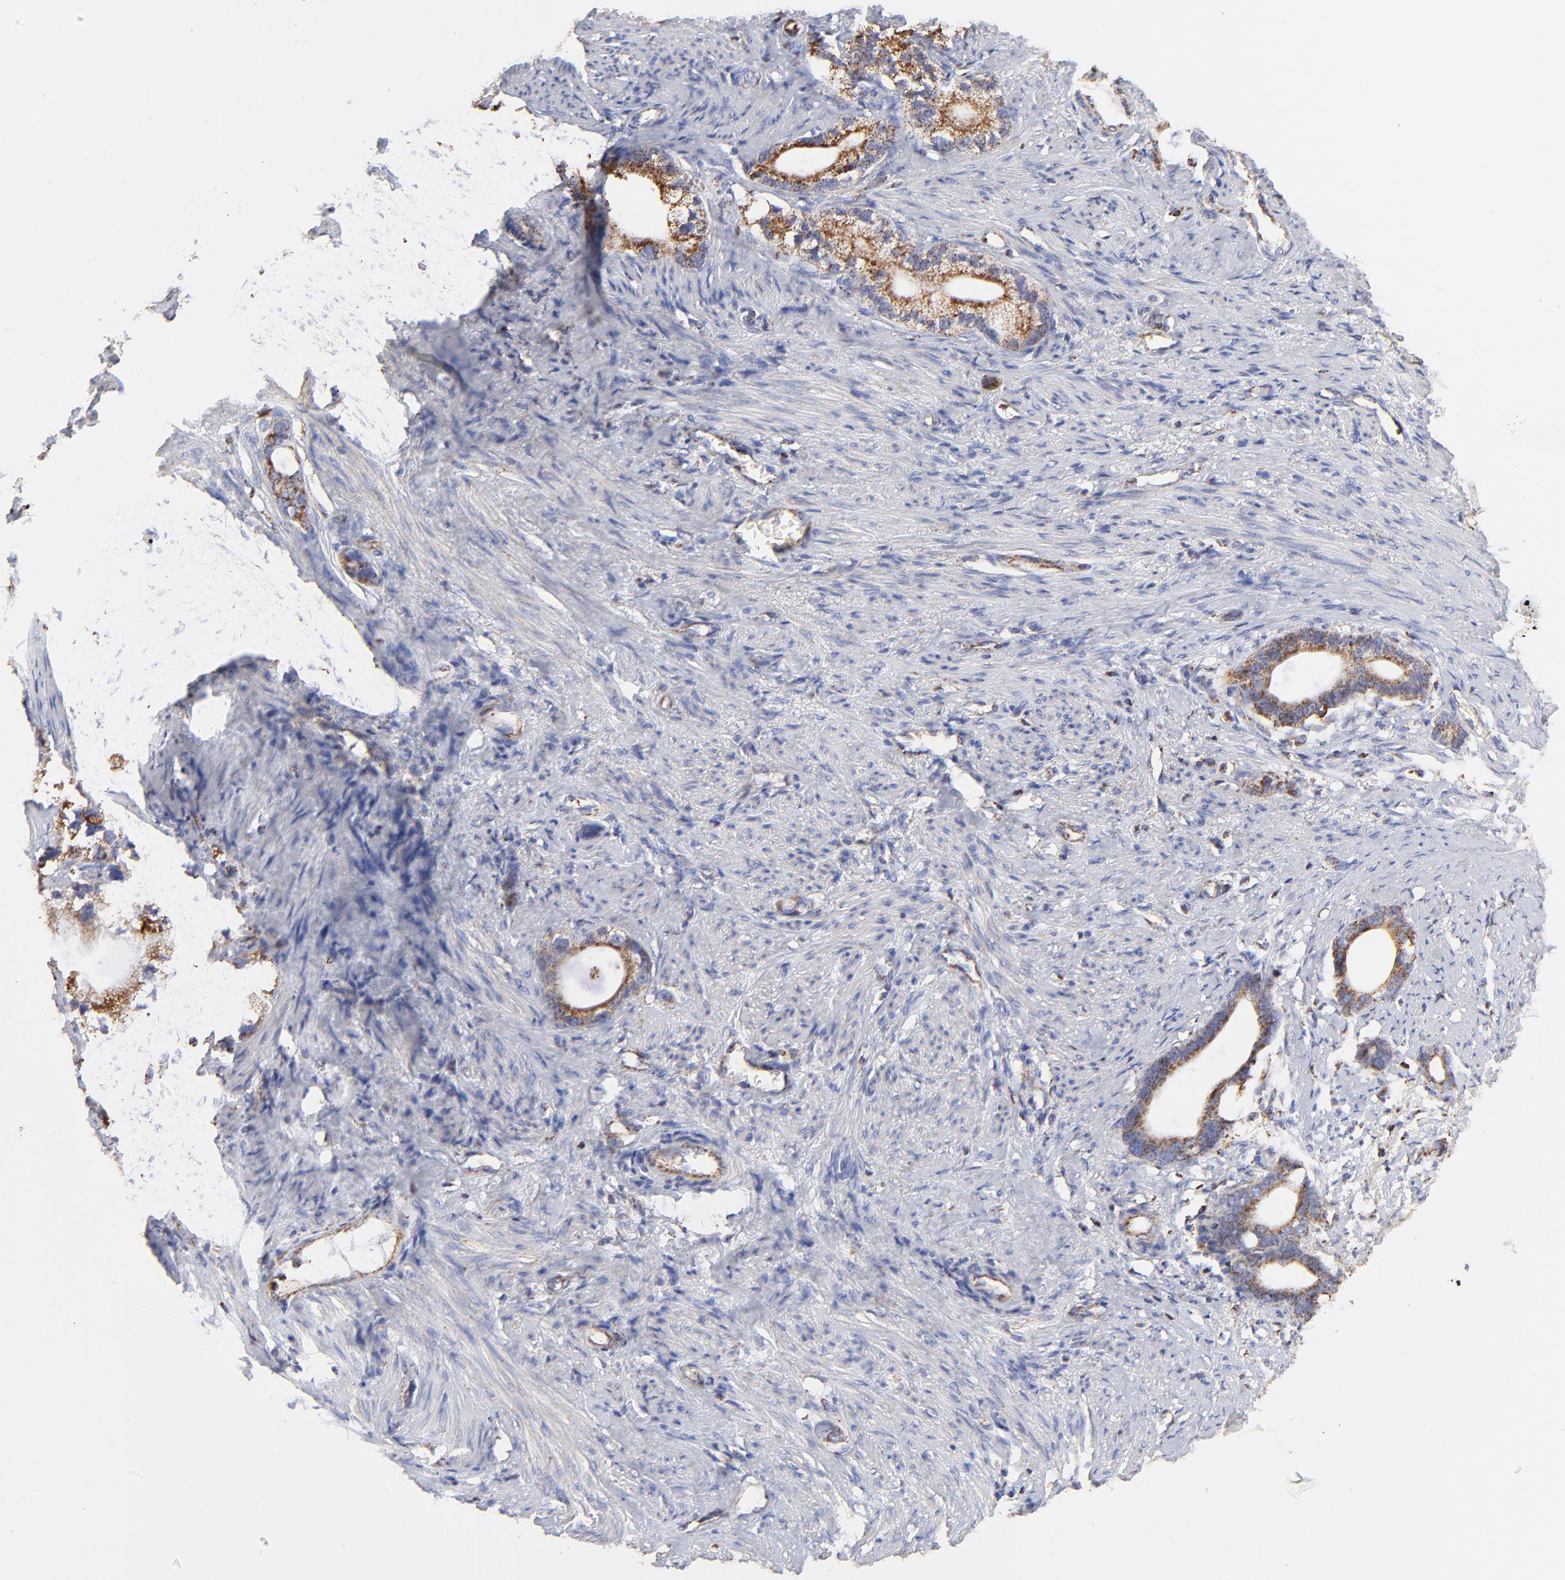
{"staining": {"intensity": "strong", "quantity": ">75%", "location": "cytoplasmic/membranous"}, "tissue": "stomach cancer", "cell_type": "Tumor cells", "image_type": "cancer", "snomed": [{"axis": "morphology", "description": "Adenocarcinoma, NOS"}, {"axis": "topography", "description": "Stomach"}], "caption": "Approximately >75% of tumor cells in human stomach cancer (adenocarcinoma) show strong cytoplasmic/membranous protein staining as visualized by brown immunohistochemical staining.", "gene": "COX4I1", "patient": {"sex": "female", "age": 75}}